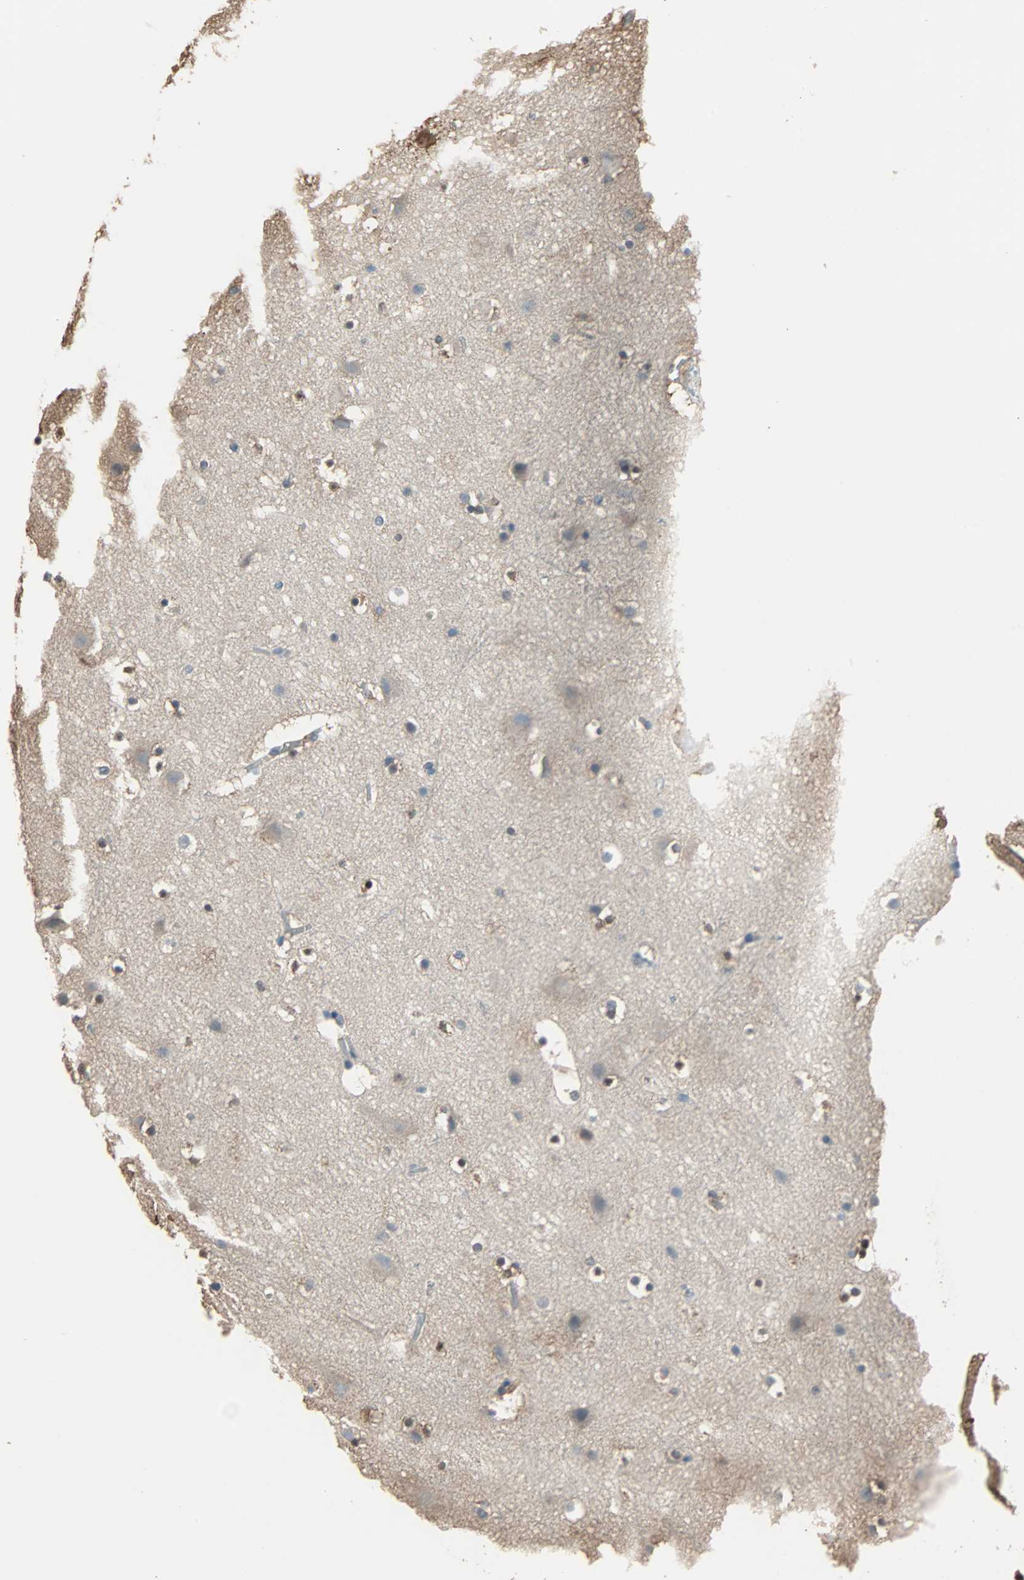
{"staining": {"intensity": "weak", "quantity": "25%-75%", "location": "cytoplasmic/membranous"}, "tissue": "cerebral cortex", "cell_type": "Endothelial cells", "image_type": "normal", "snomed": [{"axis": "morphology", "description": "Normal tissue, NOS"}, {"axis": "topography", "description": "Cerebral cortex"}], "caption": "DAB immunohistochemical staining of unremarkable human cerebral cortex displays weak cytoplasmic/membranous protein positivity in approximately 25%-75% of endothelial cells.", "gene": "PRDX1", "patient": {"sex": "male", "age": 45}}